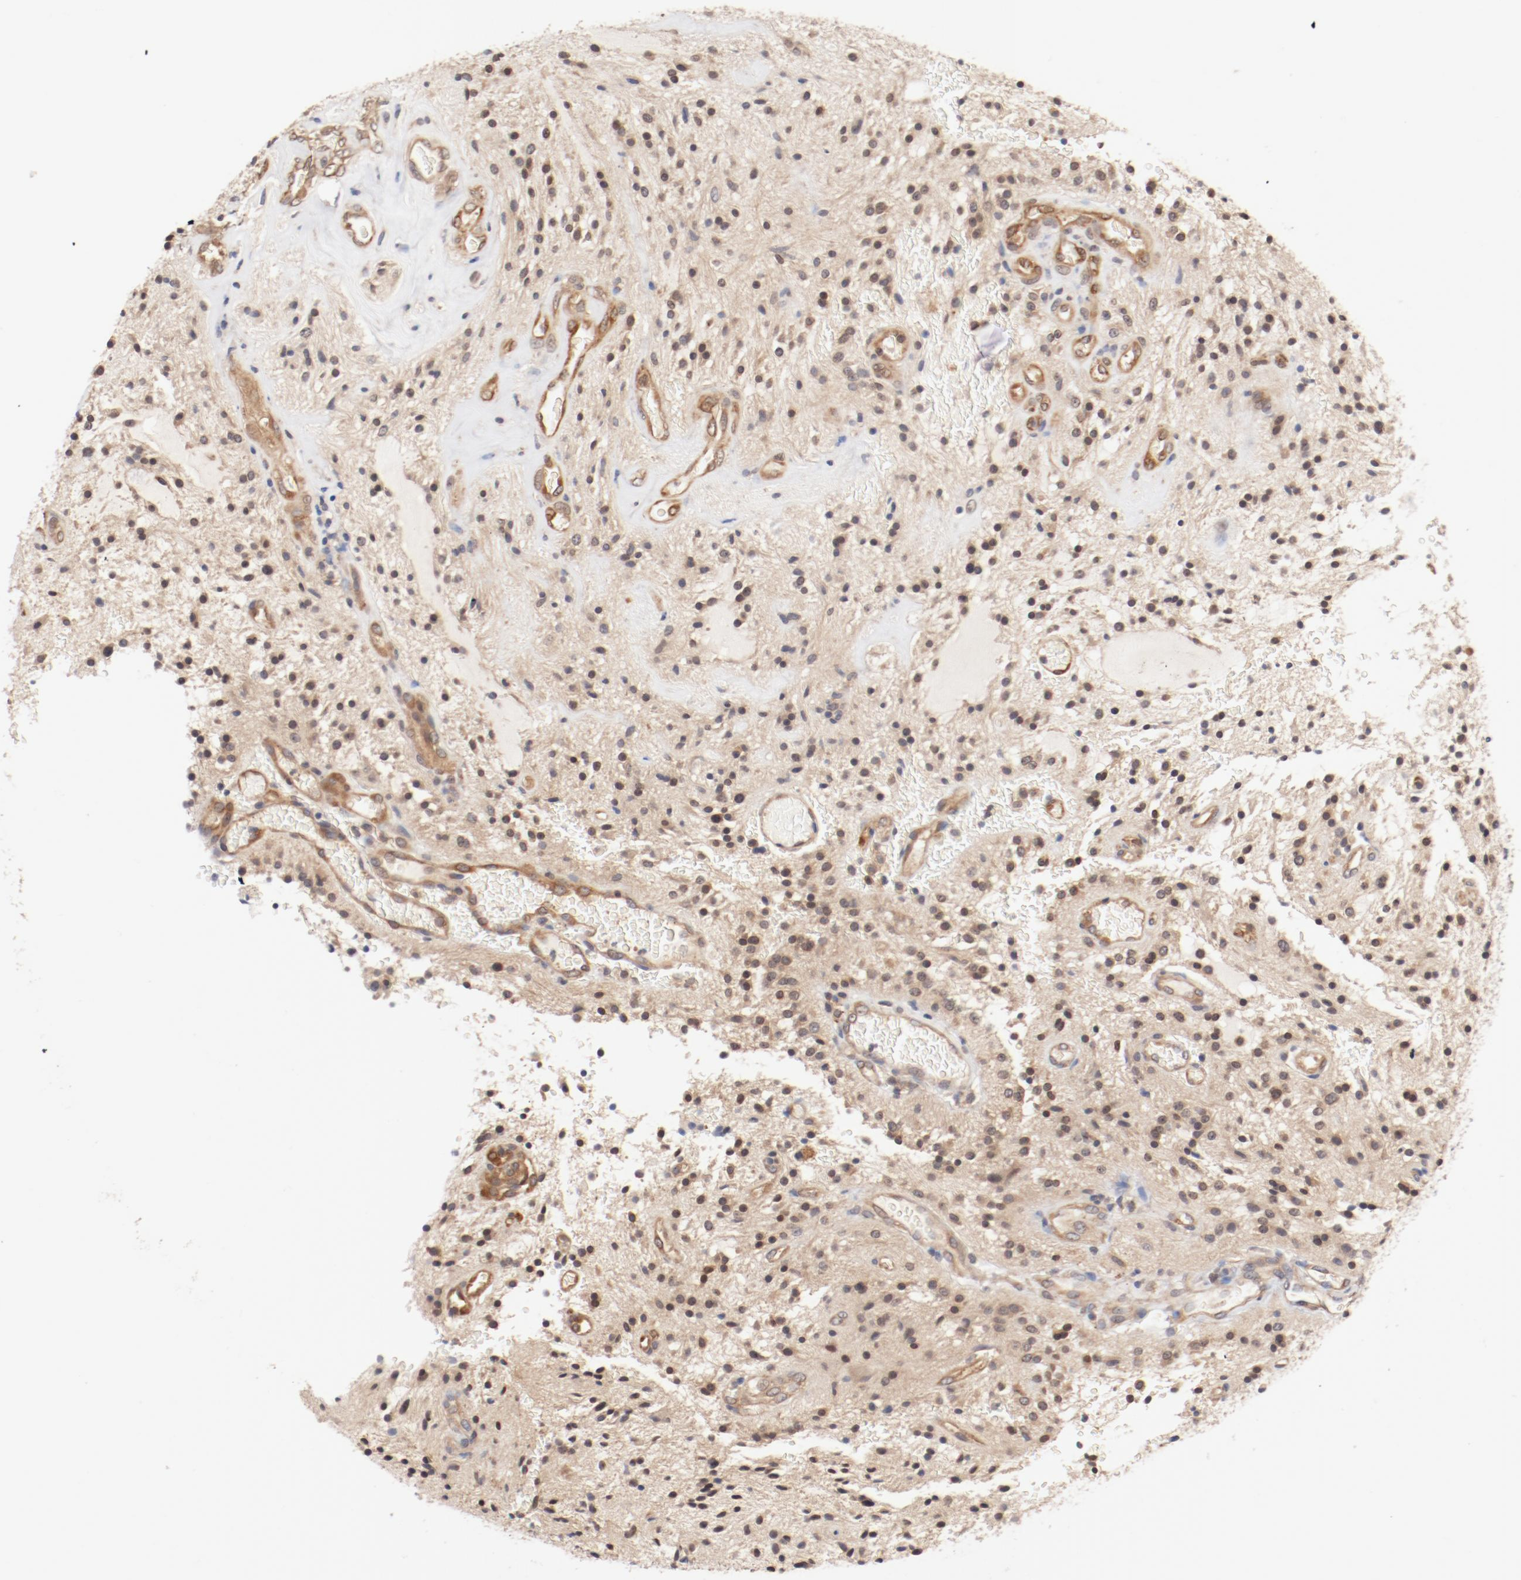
{"staining": {"intensity": "weak", "quantity": "25%-75%", "location": "cytoplasmic/membranous,nuclear"}, "tissue": "glioma", "cell_type": "Tumor cells", "image_type": "cancer", "snomed": [{"axis": "morphology", "description": "Glioma, malignant, NOS"}, {"axis": "topography", "description": "Cerebellum"}], "caption": "Malignant glioma stained with a protein marker reveals weak staining in tumor cells.", "gene": "UBE2J1", "patient": {"sex": "female", "age": 10}}